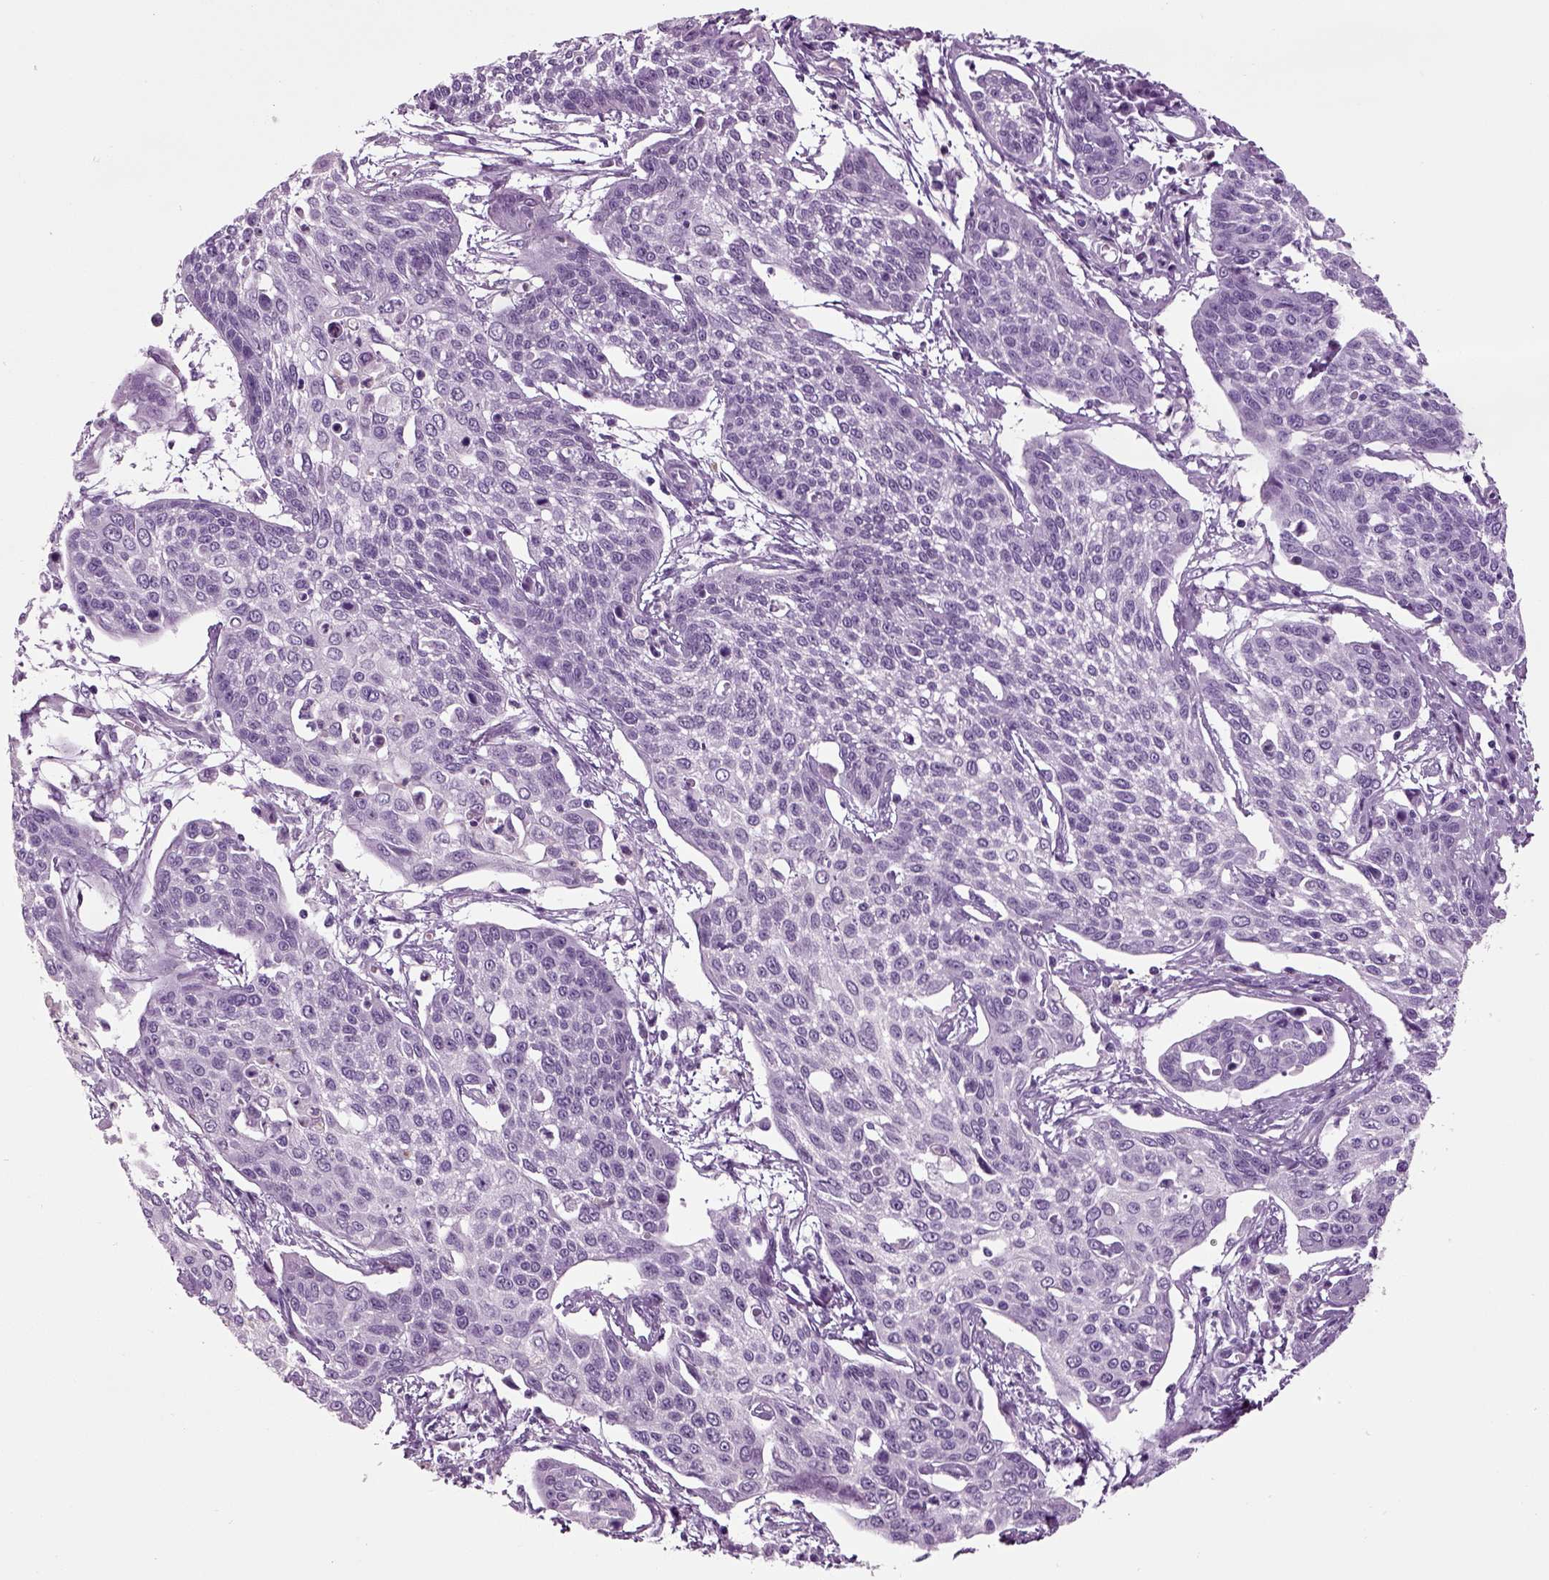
{"staining": {"intensity": "moderate", "quantity": "<25%", "location": "cytoplasmic/membranous"}, "tissue": "cervical cancer", "cell_type": "Tumor cells", "image_type": "cancer", "snomed": [{"axis": "morphology", "description": "Squamous cell carcinoma, NOS"}, {"axis": "topography", "description": "Cervix"}], "caption": "Protein staining shows moderate cytoplasmic/membranous staining in approximately <25% of tumor cells in cervical cancer (squamous cell carcinoma).", "gene": "CRABP1", "patient": {"sex": "female", "age": 34}}